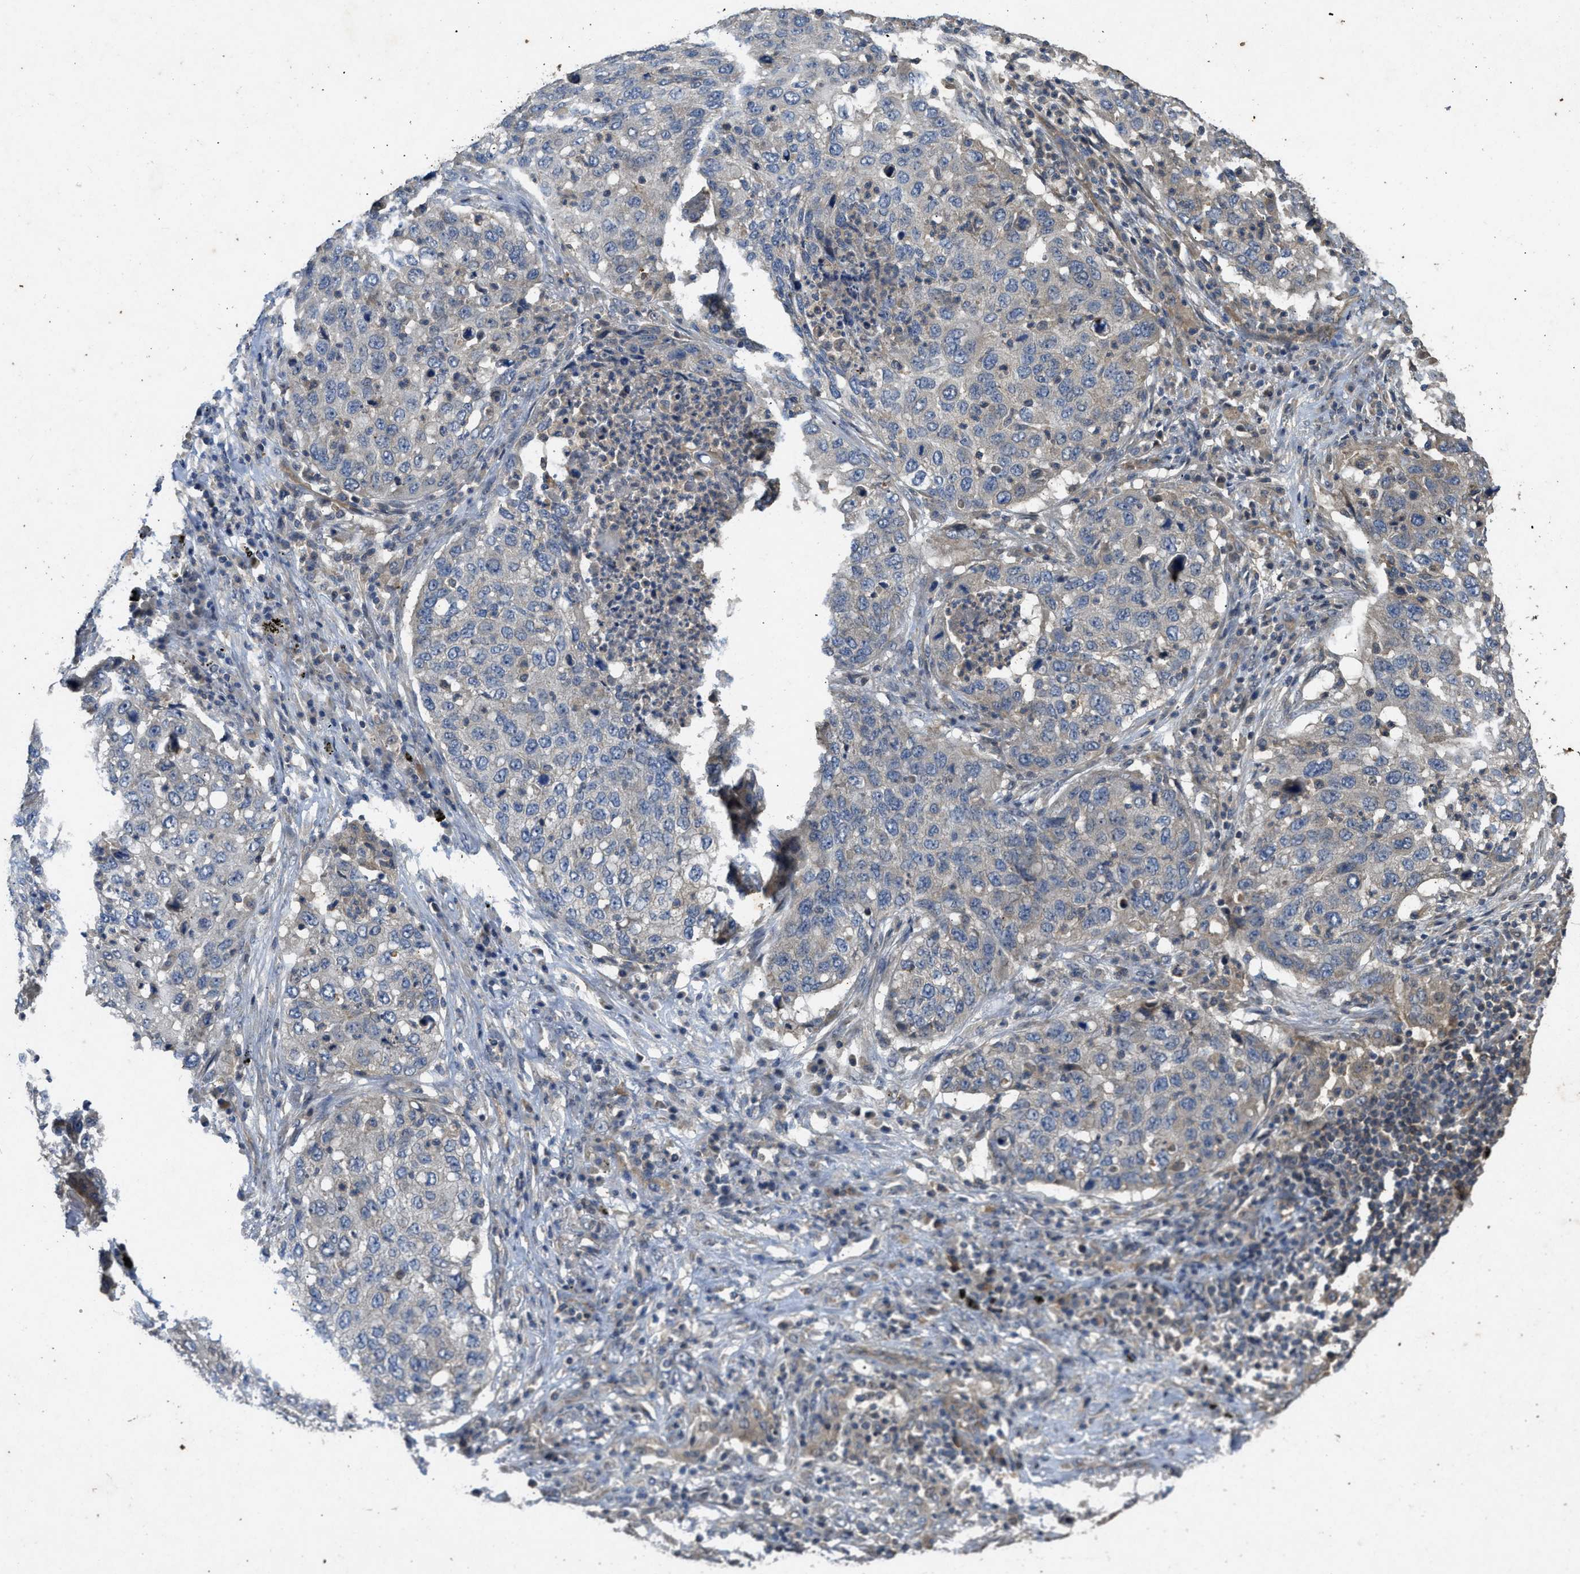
{"staining": {"intensity": "negative", "quantity": "none", "location": "none"}, "tissue": "lung cancer", "cell_type": "Tumor cells", "image_type": "cancer", "snomed": [{"axis": "morphology", "description": "Squamous cell carcinoma, NOS"}, {"axis": "topography", "description": "Lung"}], "caption": "Micrograph shows no significant protein positivity in tumor cells of lung cancer. (DAB immunohistochemistry, high magnification).", "gene": "PPP3CA", "patient": {"sex": "female", "age": 63}}